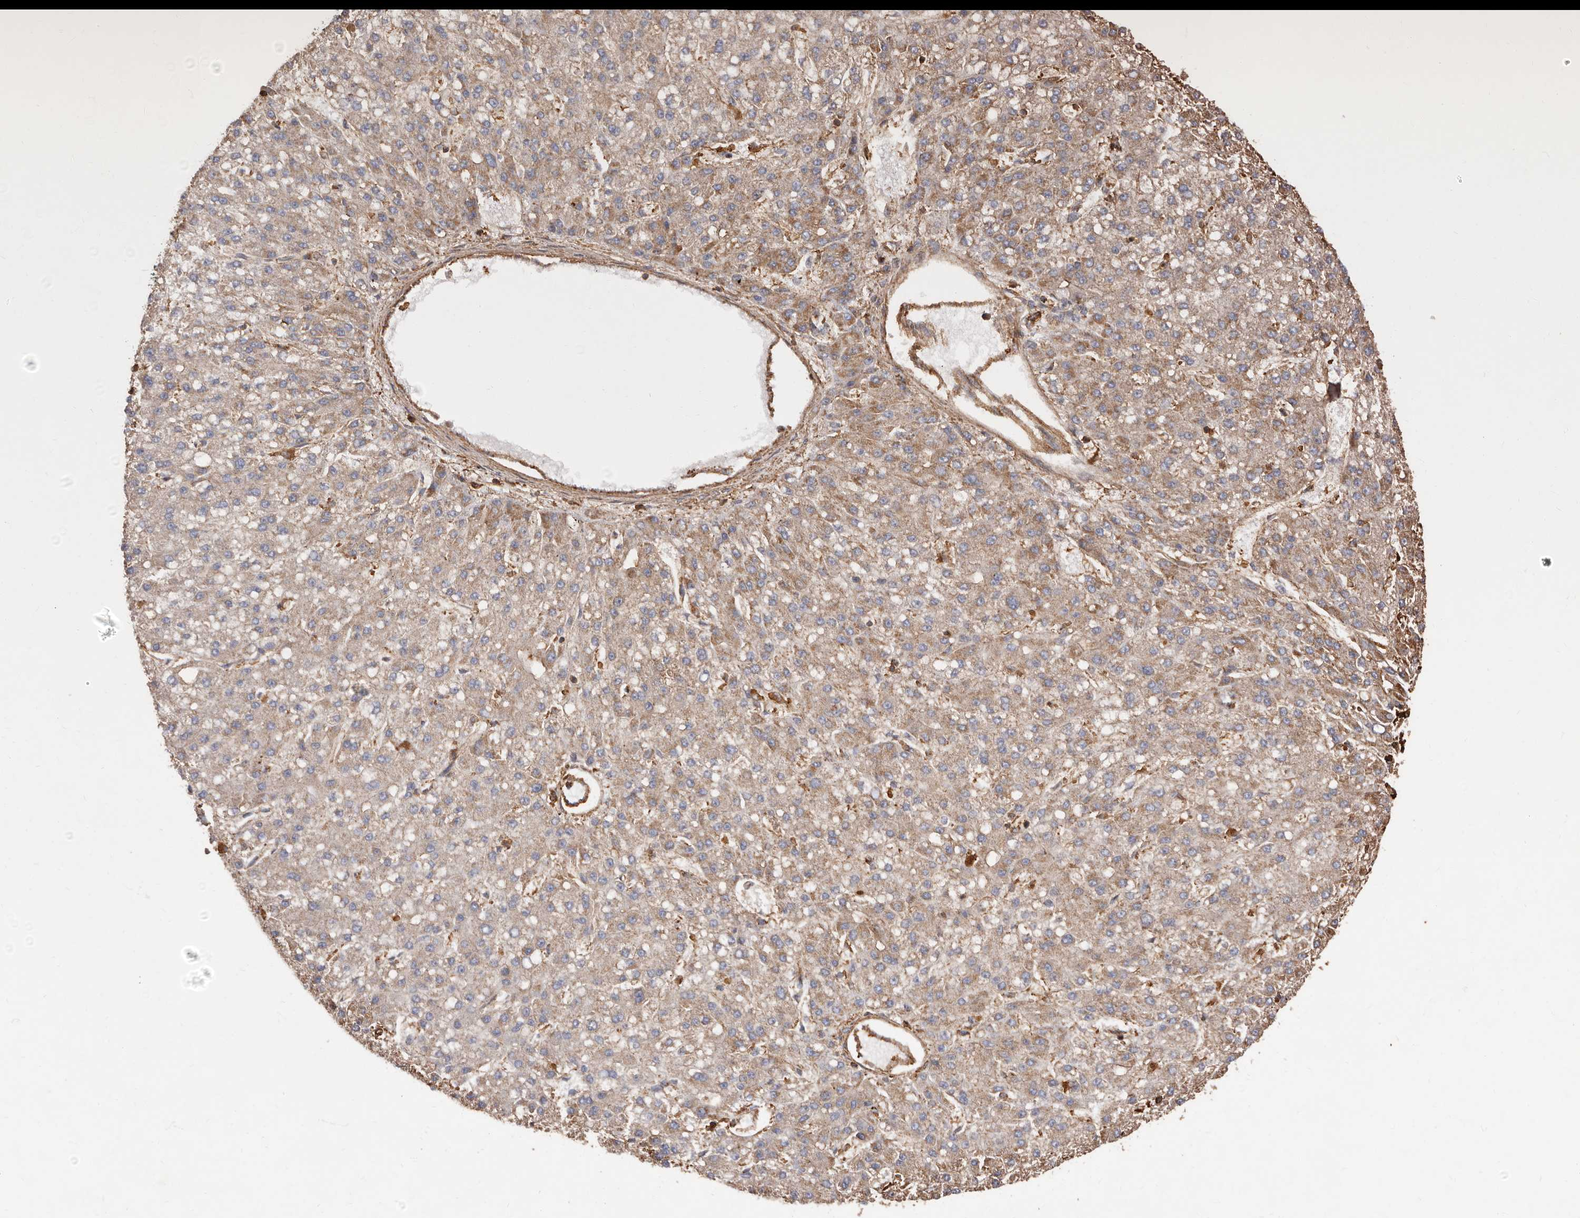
{"staining": {"intensity": "moderate", "quantity": "25%-75%", "location": "cytoplasmic/membranous"}, "tissue": "liver cancer", "cell_type": "Tumor cells", "image_type": "cancer", "snomed": [{"axis": "morphology", "description": "Carcinoma, Hepatocellular, NOS"}, {"axis": "topography", "description": "Liver"}], "caption": "Hepatocellular carcinoma (liver) was stained to show a protein in brown. There is medium levels of moderate cytoplasmic/membranous expression in about 25%-75% of tumor cells.", "gene": "COQ8B", "patient": {"sex": "male", "age": 67}}